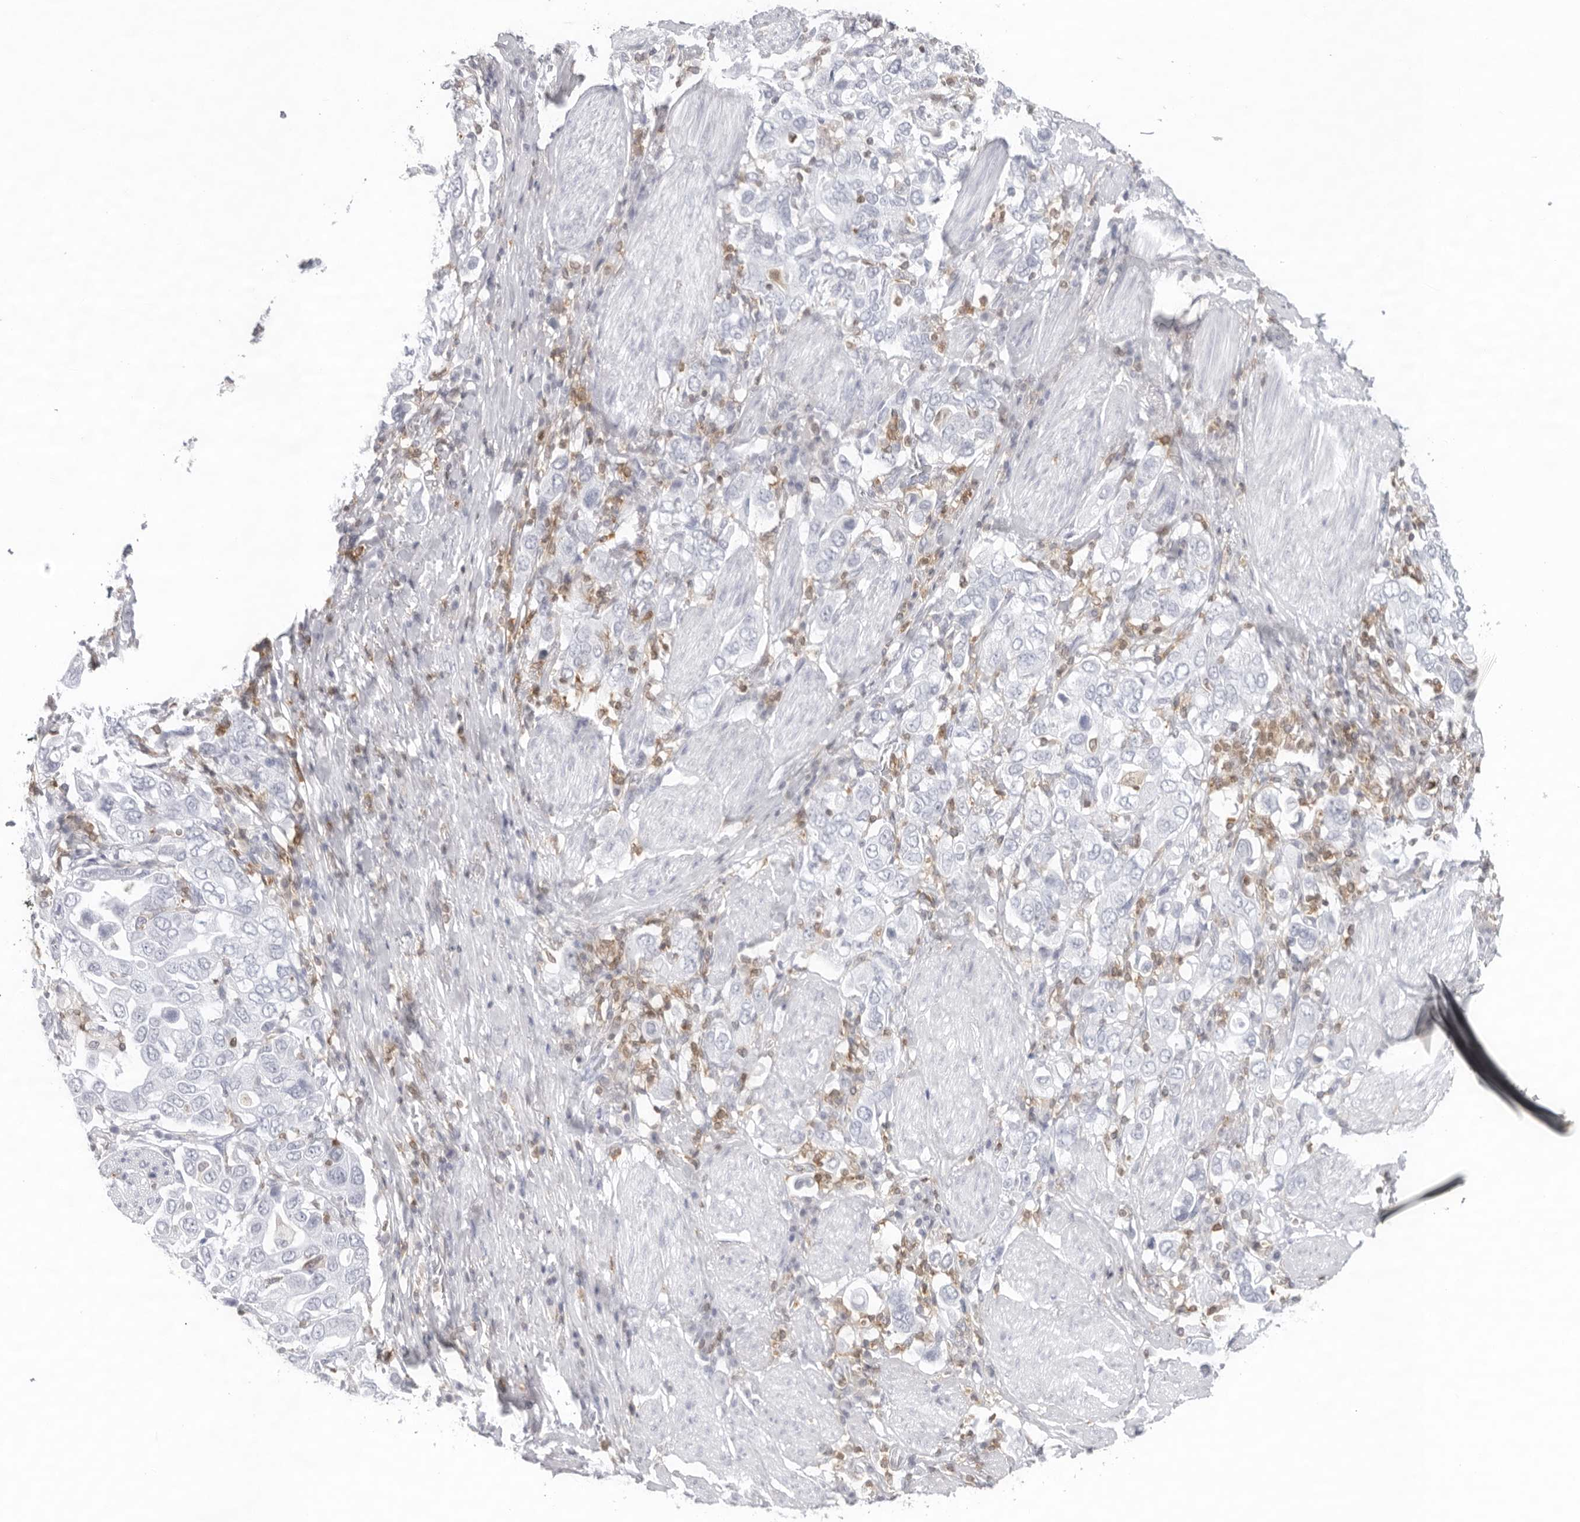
{"staining": {"intensity": "negative", "quantity": "none", "location": "none"}, "tissue": "stomach cancer", "cell_type": "Tumor cells", "image_type": "cancer", "snomed": [{"axis": "morphology", "description": "Adenocarcinoma, NOS"}, {"axis": "topography", "description": "Stomach, upper"}], "caption": "DAB immunohistochemical staining of stomach adenocarcinoma reveals no significant positivity in tumor cells. (Stains: DAB (3,3'-diaminobenzidine) immunohistochemistry (IHC) with hematoxylin counter stain, Microscopy: brightfield microscopy at high magnification).", "gene": "FMNL1", "patient": {"sex": "male", "age": 62}}